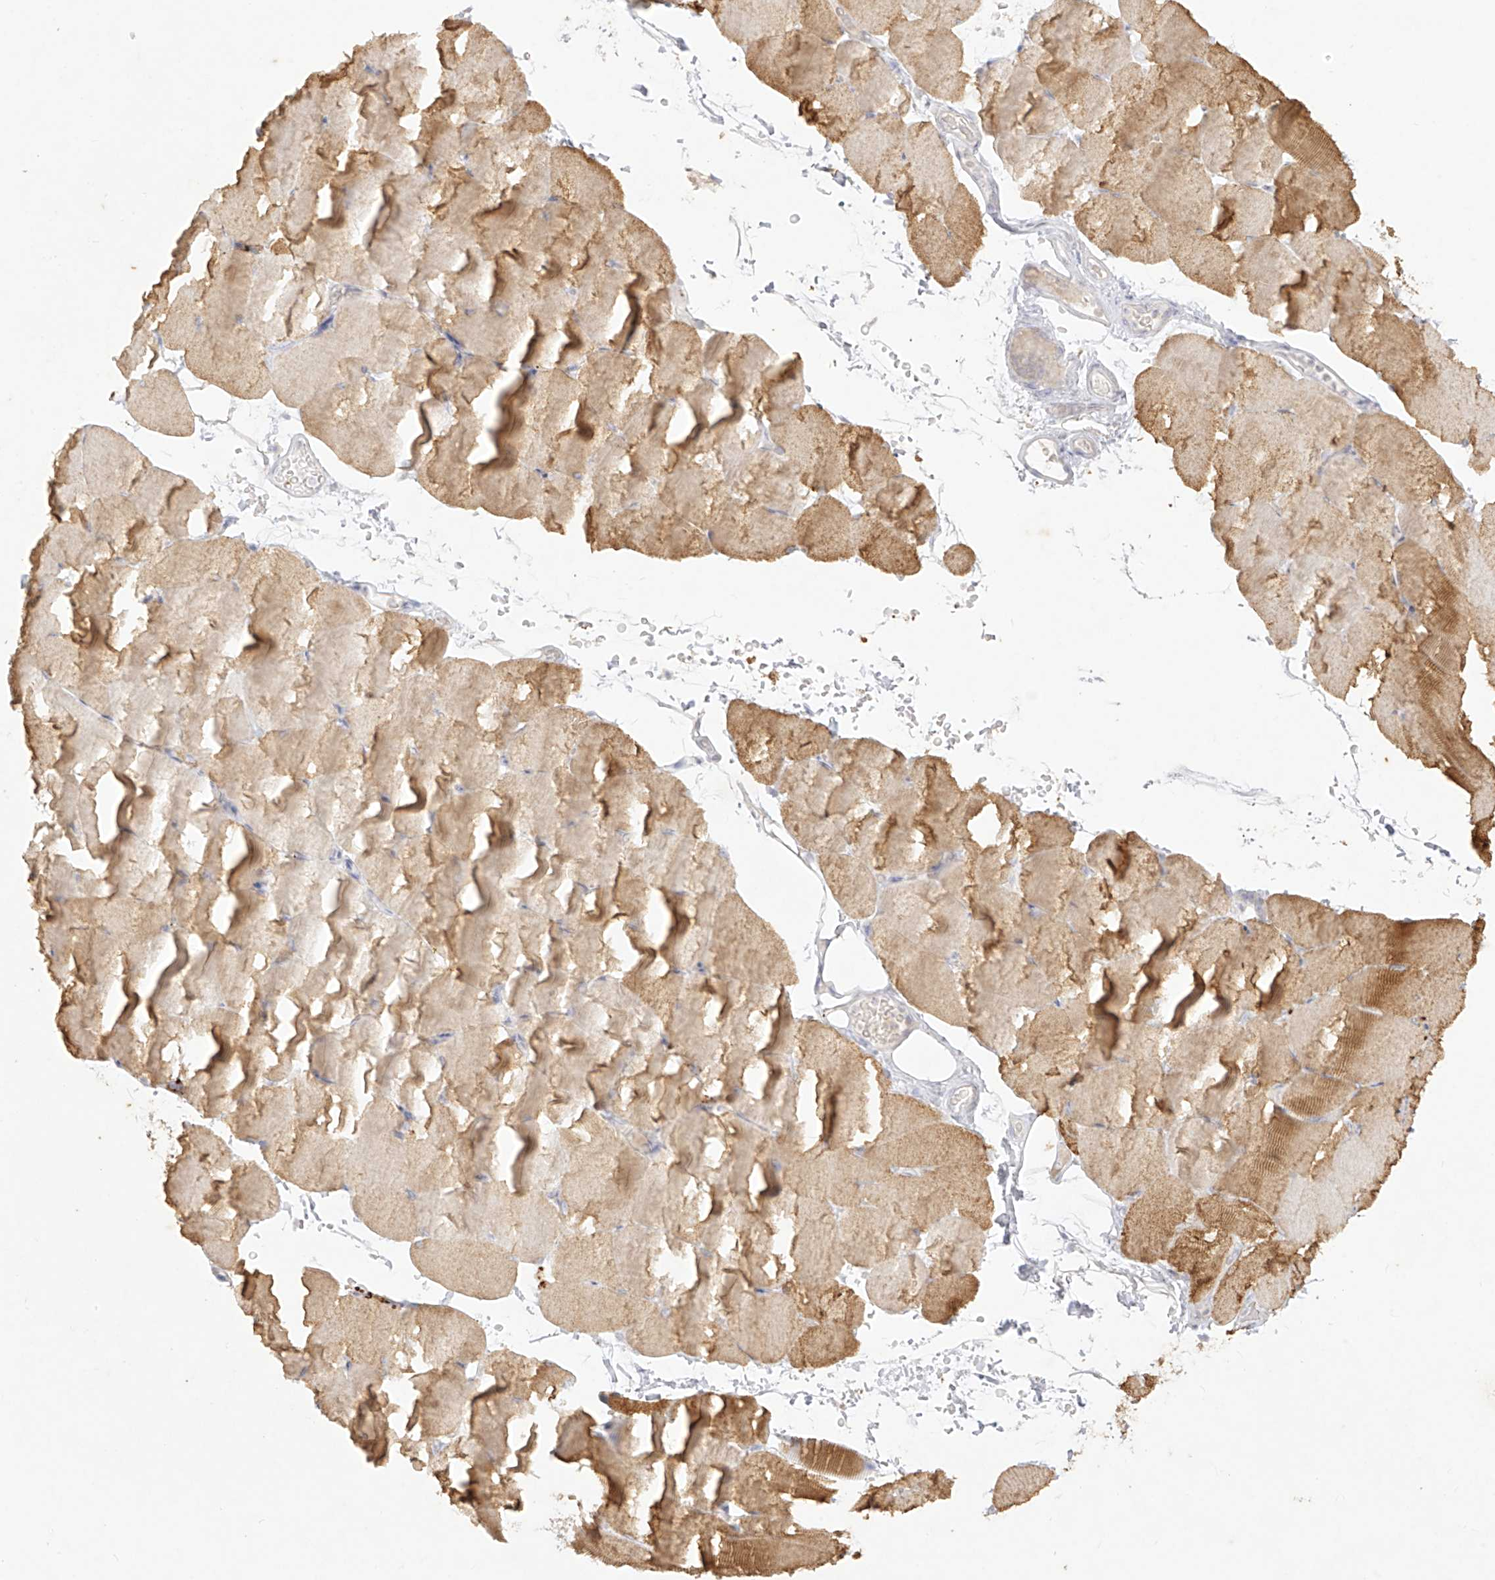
{"staining": {"intensity": "moderate", "quantity": "25%-75%", "location": "cytoplasmic/membranous"}, "tissue": "skeletal muscle", "cell_type": "Myocytes", "image_type": "normal", "snomed": [{"axis": "morphology", "description": "Normal tissue, NOS"}, {"axis": "topography", "description": "Skeletal muscle"}, {"axis": "topography", "description": "Parathyroid gland"}], "caption": "A brown stain shows moderate cytoplasmic/membranous staining of a protein in myocytes of benign skeletal muscle. (IHC, brightfield microscopy, high magnification).", "gene": "TGM4", "patient": {"sex": "female", "age": 37}}